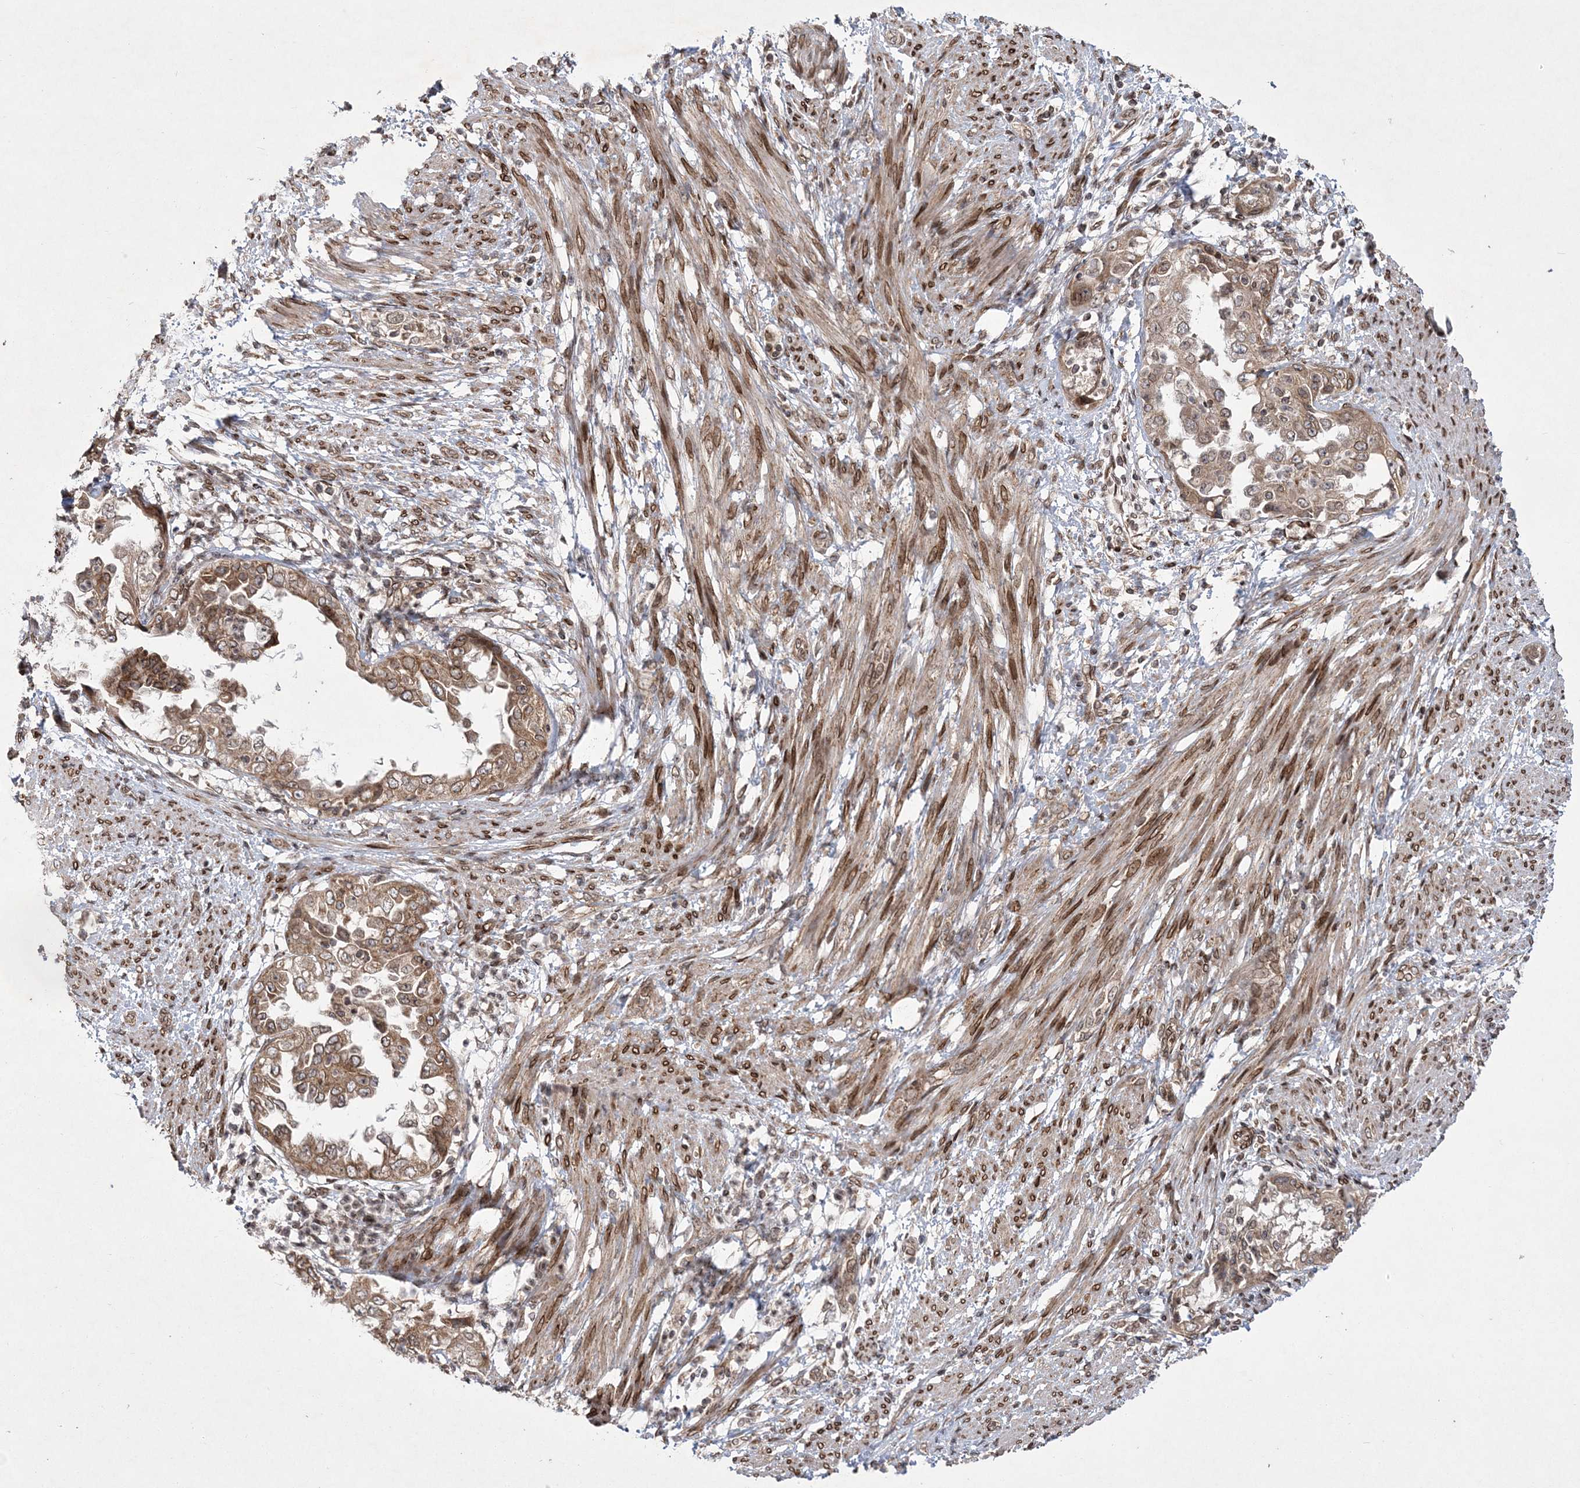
{"staining": {"intensity": "moderate", "quantity": ">75%", "location": "cytoplasmic/membranous,nuclear"}, "tissue": "endometrial cancer", "cell_type": "Tumor cells", "image_type": "cancer", "snomed": [{"axis": "morphology", "description": "Adenocarcinoma, NOS"}, {"axis": "topography", "description": "Endometrium"}], "caption": "This histopathology image reveals endometrial cancer stained with immunohistochemistry (IHC) to label a protein in brown. The cytoplasmic/membranous and nuclear of tumor cells show moderate positivity for the protein. Nuclei are counter-stained blue.", "gene": "DNAJC27", "patient": {"sex": "female", "age": 85}}